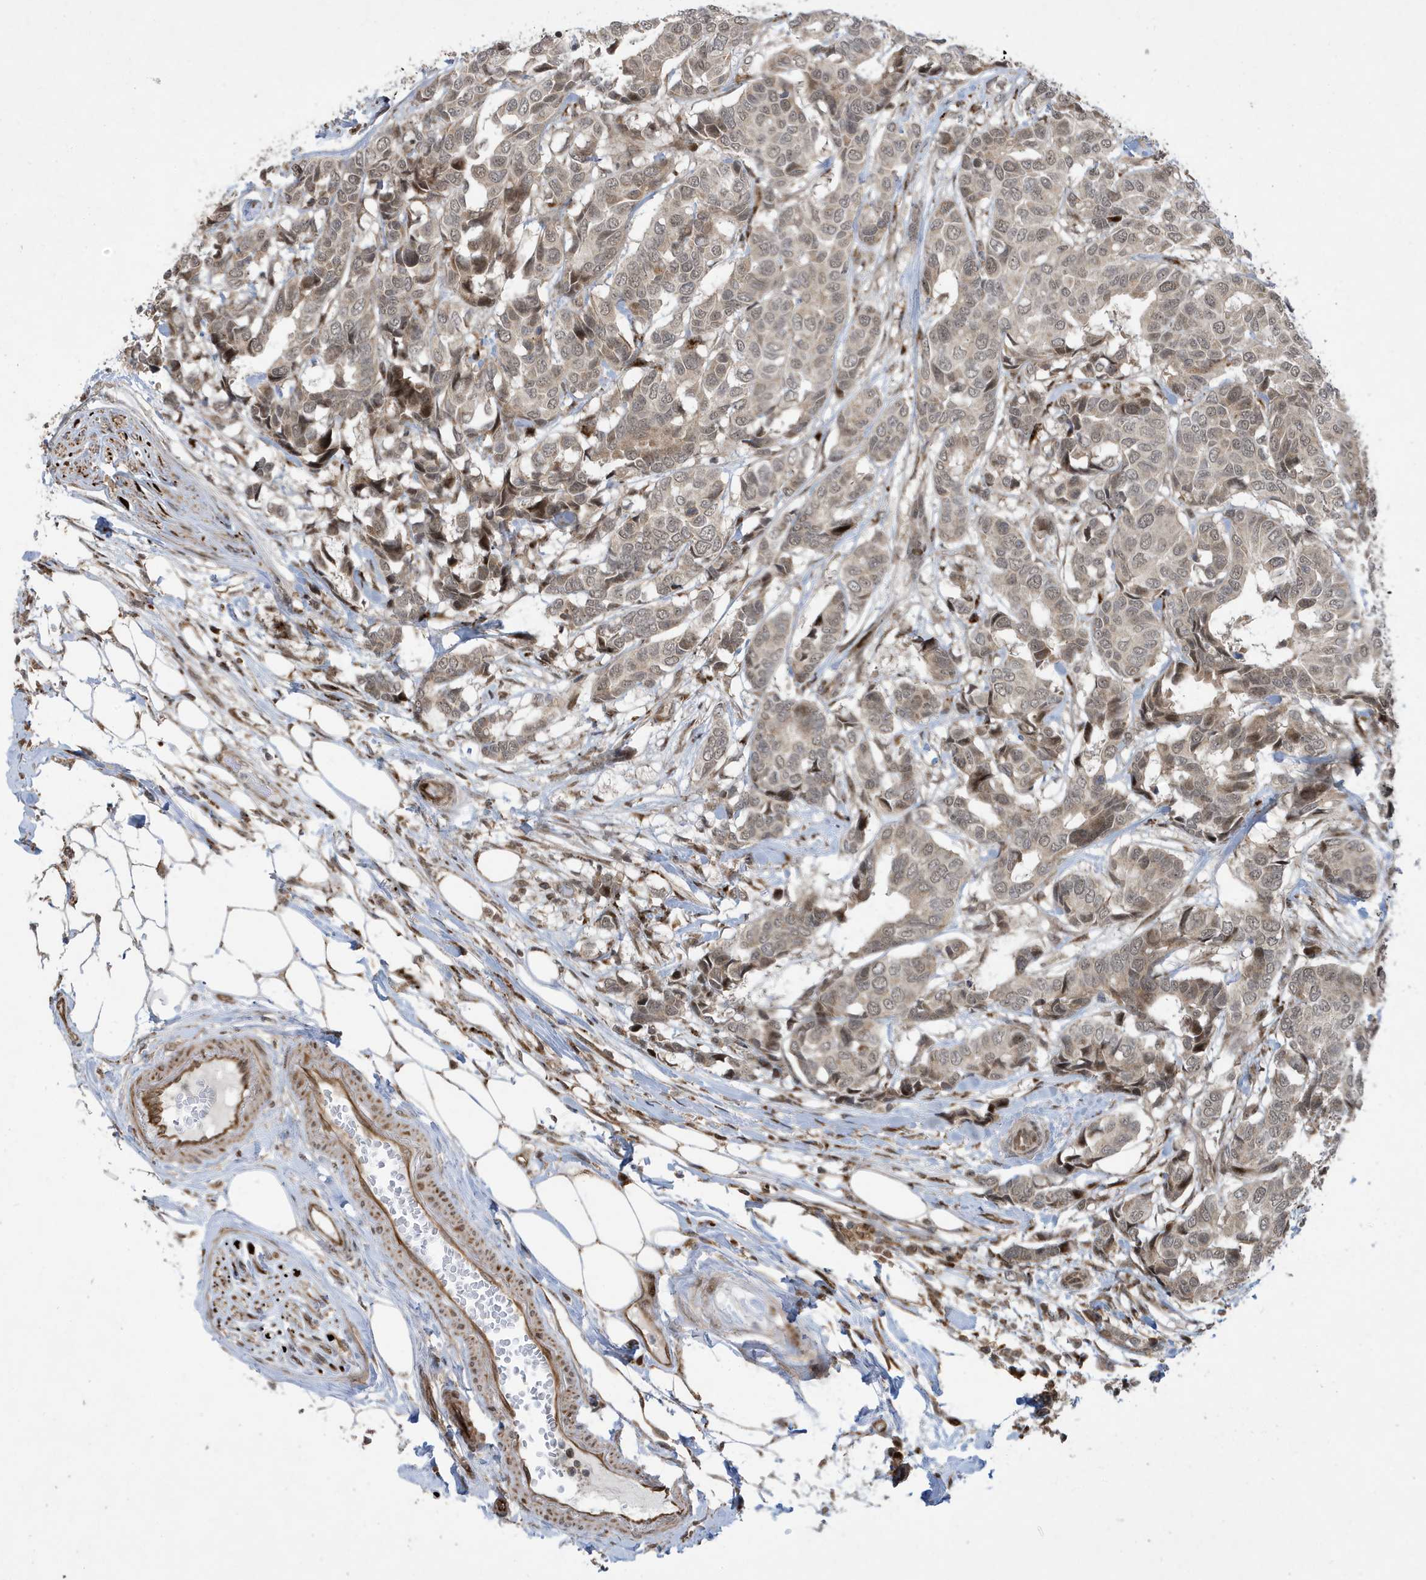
{"staining": {"intensity": "weak", "quantity": "25%-75%", "location": "nuclear"}, "tissue": "breast cancer", "cell_type": "Tumor cells", "image_type": "cancer", "snomed": [{"axis": "morphology", "description": "Duct carcinoma"}, {"axis": "topography", "description": "Breast"}], "caption": "Invasive ductal carcinoma (breast) stained with DAB immunohistochemistry (IHC) demonstrates low levels of weak nuclear positivity in about 25%-75% of tumor cells.", "gene": "FAM9B", "patient": {"sex": "female", "age": 87}}